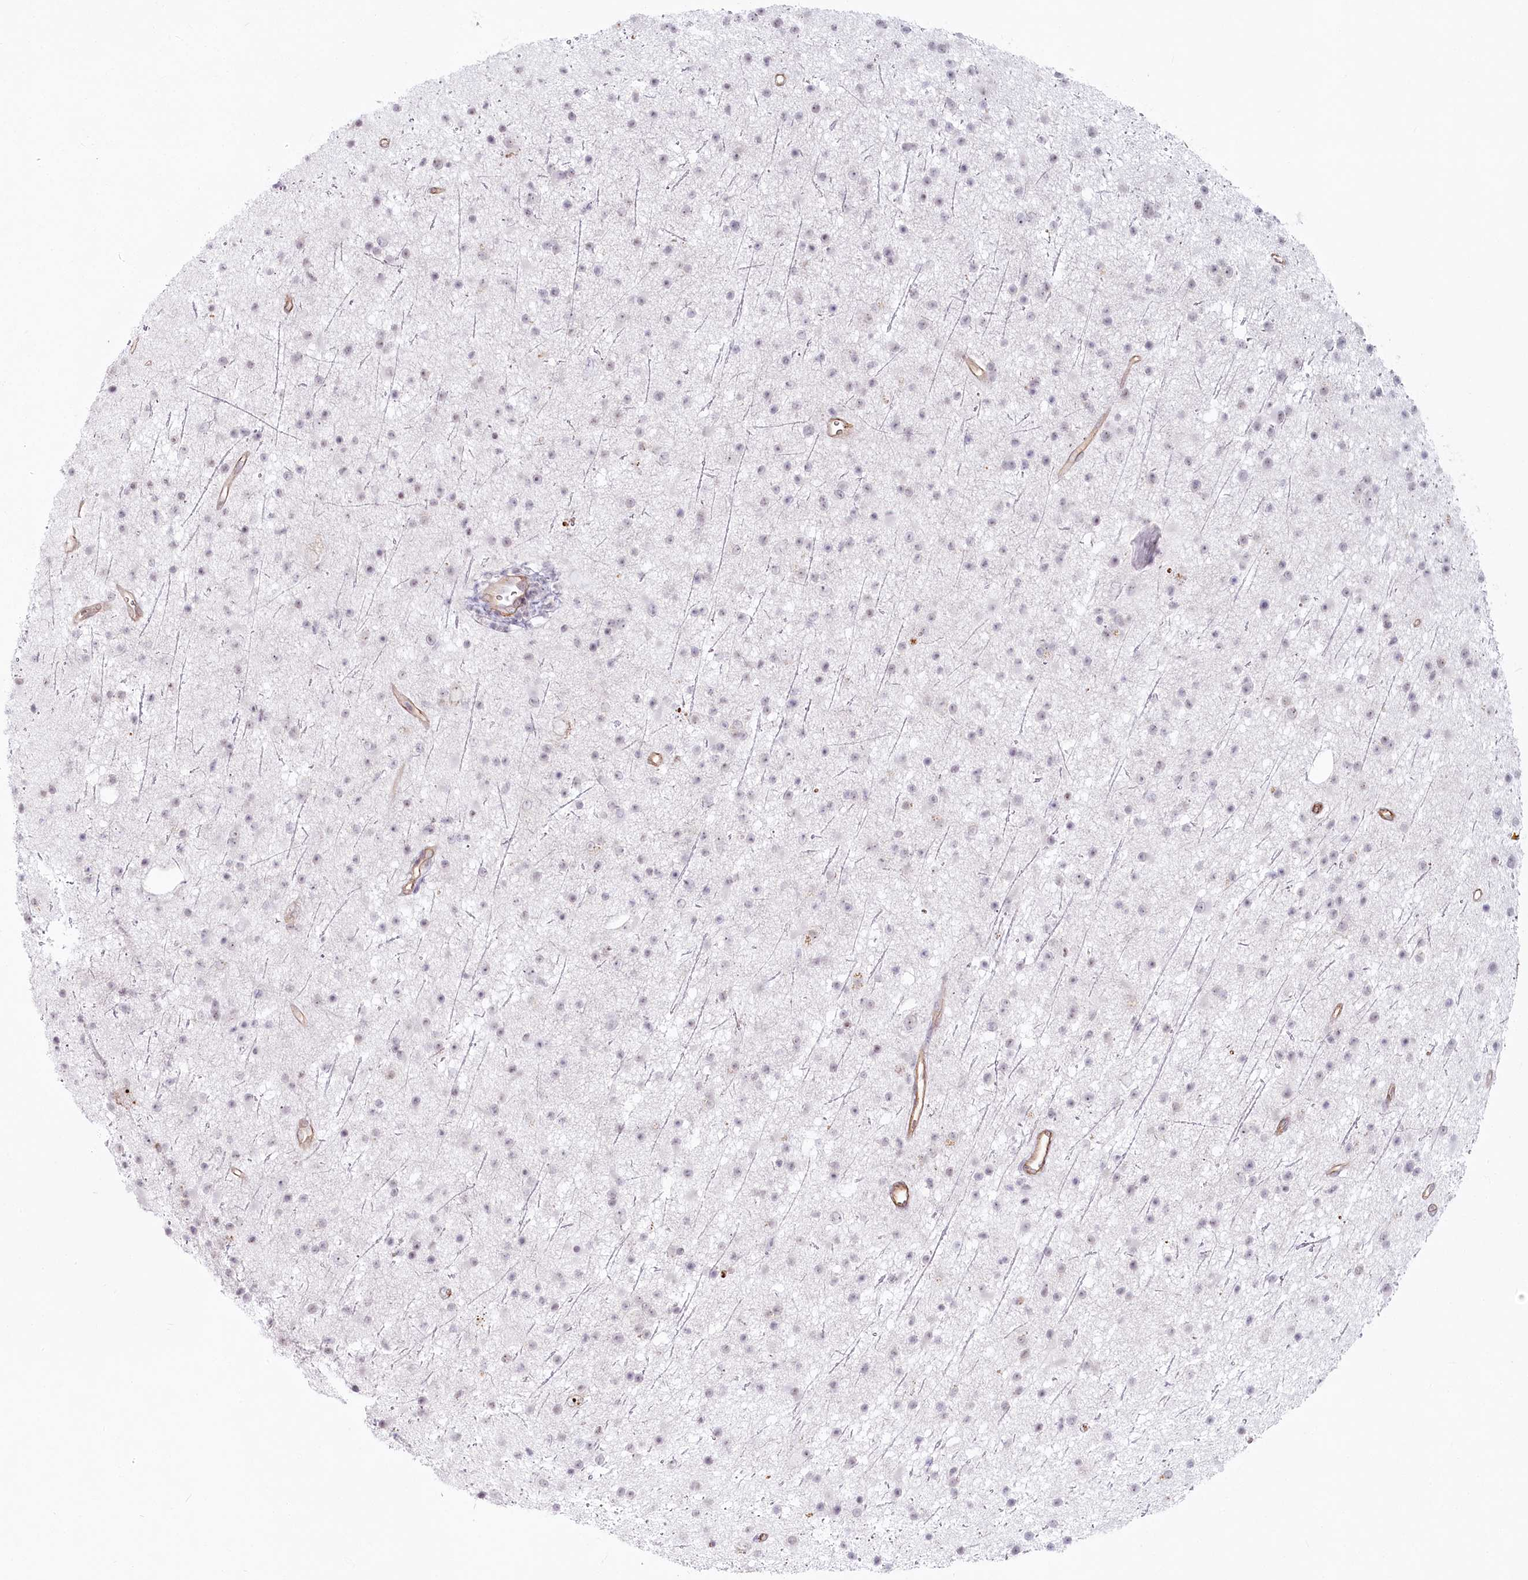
{"staining": {"intensity": "negative", "quantity": "none", "location": "none"}, "tissue": "glioma", "cell_type": "Tumor cells", "image_type": "cancer", "snomed": [{"axis": "morphology", "description": "Glioma, malignant, Low grade"}, {"axis": "topography", "description": "Cerebral cortex"}], "caption": "IHC histopathology image of neoplastic tissue: glioma stained with DAB shows no significant protein expression in tumor cells.", "gene": "ABHD8", "patient": {"sex": "female", "age": 39}}